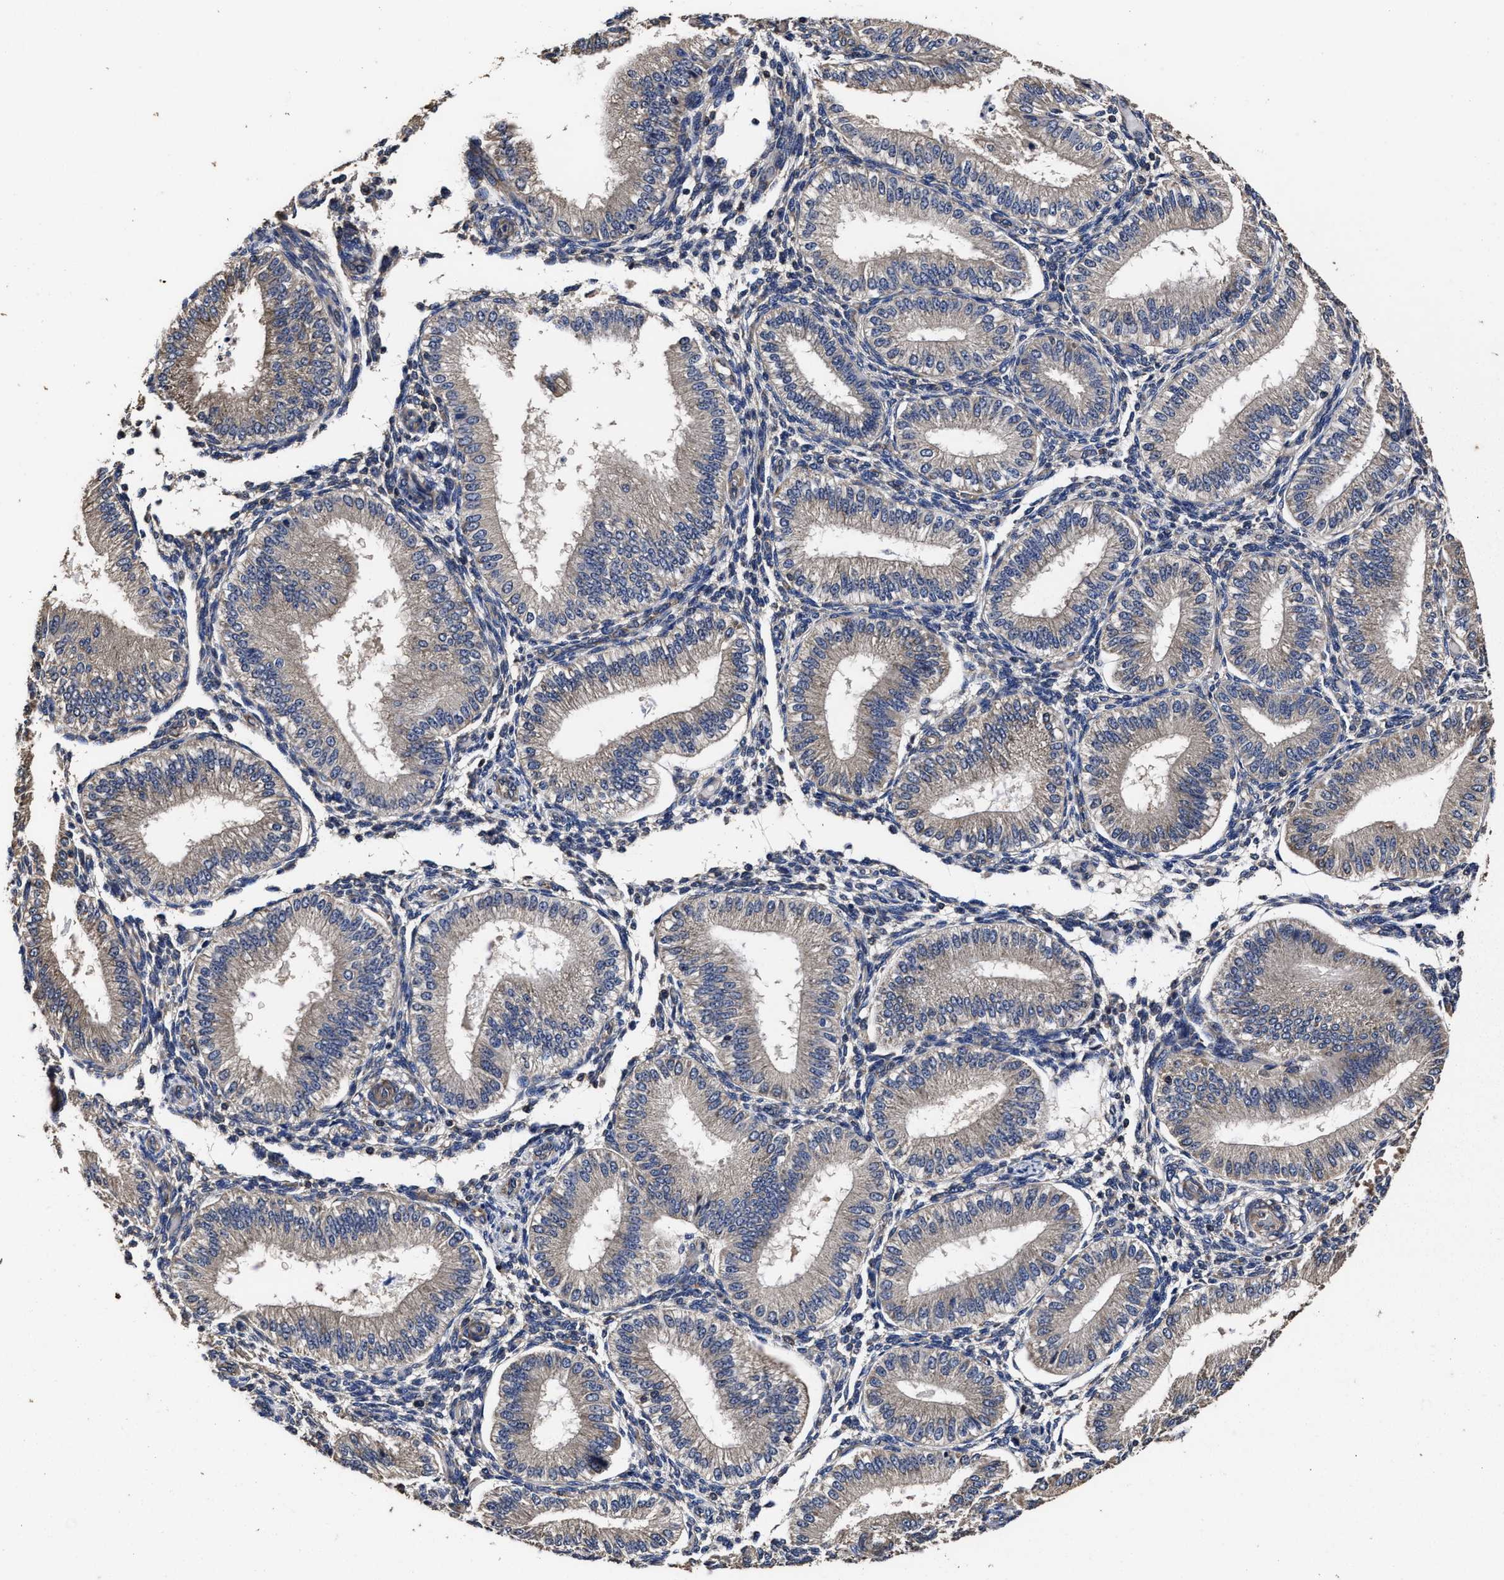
{"staining": {"intensity": "negative", "quantity": "none", "location": "none"}, "tissue": "endometrium", "cell_type": "Cells in endometrial stroma", "image_type": "normal", "snomed": [{"axis": "morphology", "description": "Normal tissue, NOS"}, {"axis": "topography", "description": "Endometrium"}], "caption": "This micrograph is of normal endometrium stained with immunohistochemistry to label a protein in brown with the nuclei are counter-stained blue. There is no staining in cells in endometrial stroma.", "gene": "AVEN", "patient": {"sex": "female", "age": 39}}